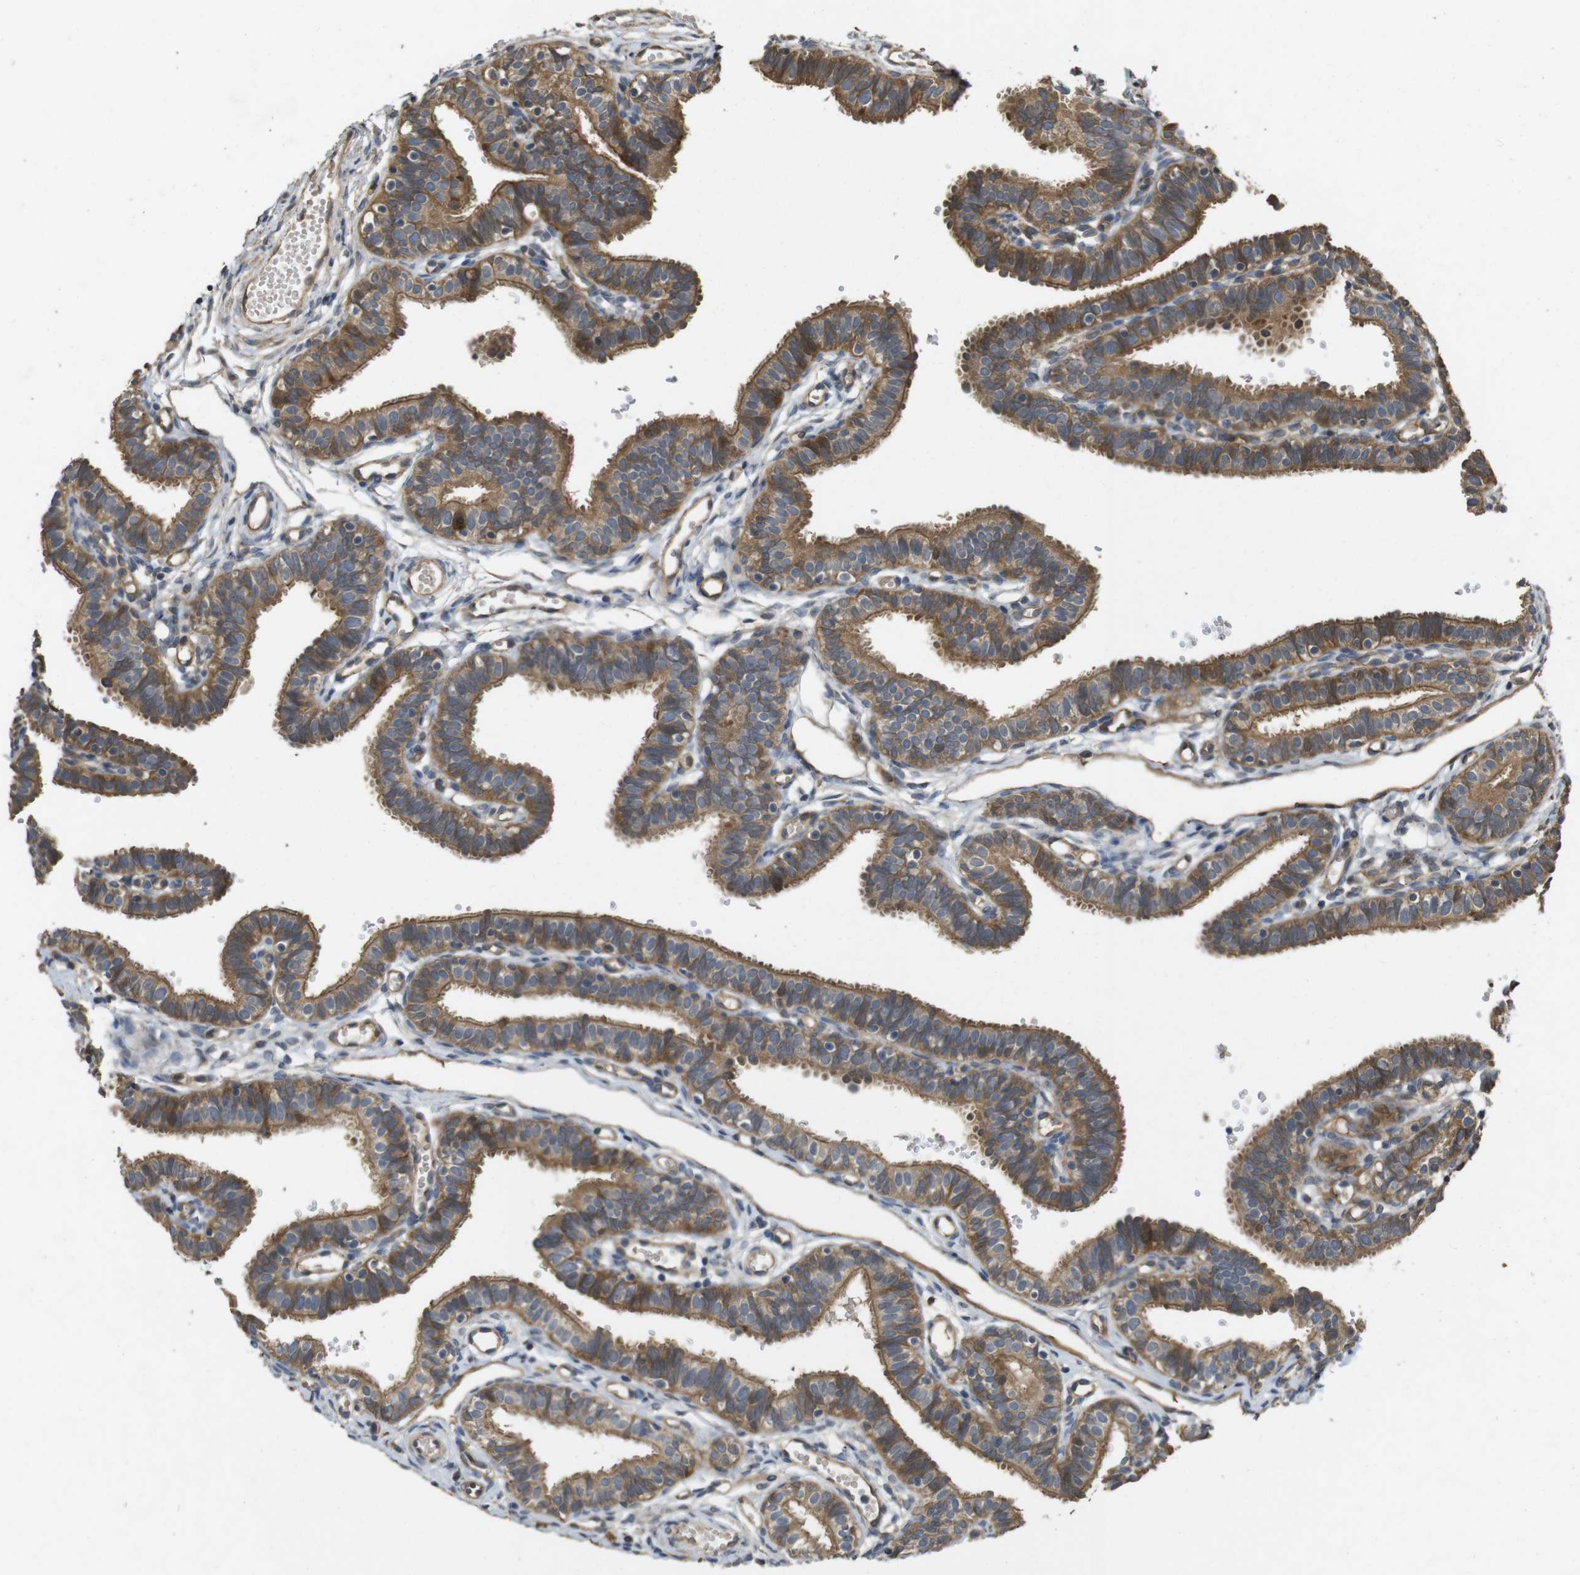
{"staining": {"intensity": "moderate", "quantity": ">75%", "location": "cytoplasmic/membranous"}, "tissue": "fallopian tube", "cell_type": "Glandular cells", "image_type": "normal", "snomed": [{"axis": "morphology", "description": "Normal tissue, NOS"}, {"axis": "topography", "description": "Fallopian tube"}, {"axis": "topography", "description": "Placenta"}], "caption": "The micrograph shows immunohistochemical staining of normal fallopian tube. There is moderate cytoplasmic/membranous positivity is appreciated in approximately >75% of glandular cells.", "gene": "PCDHB10", "patient": {"sex": "female", "age": 34}}